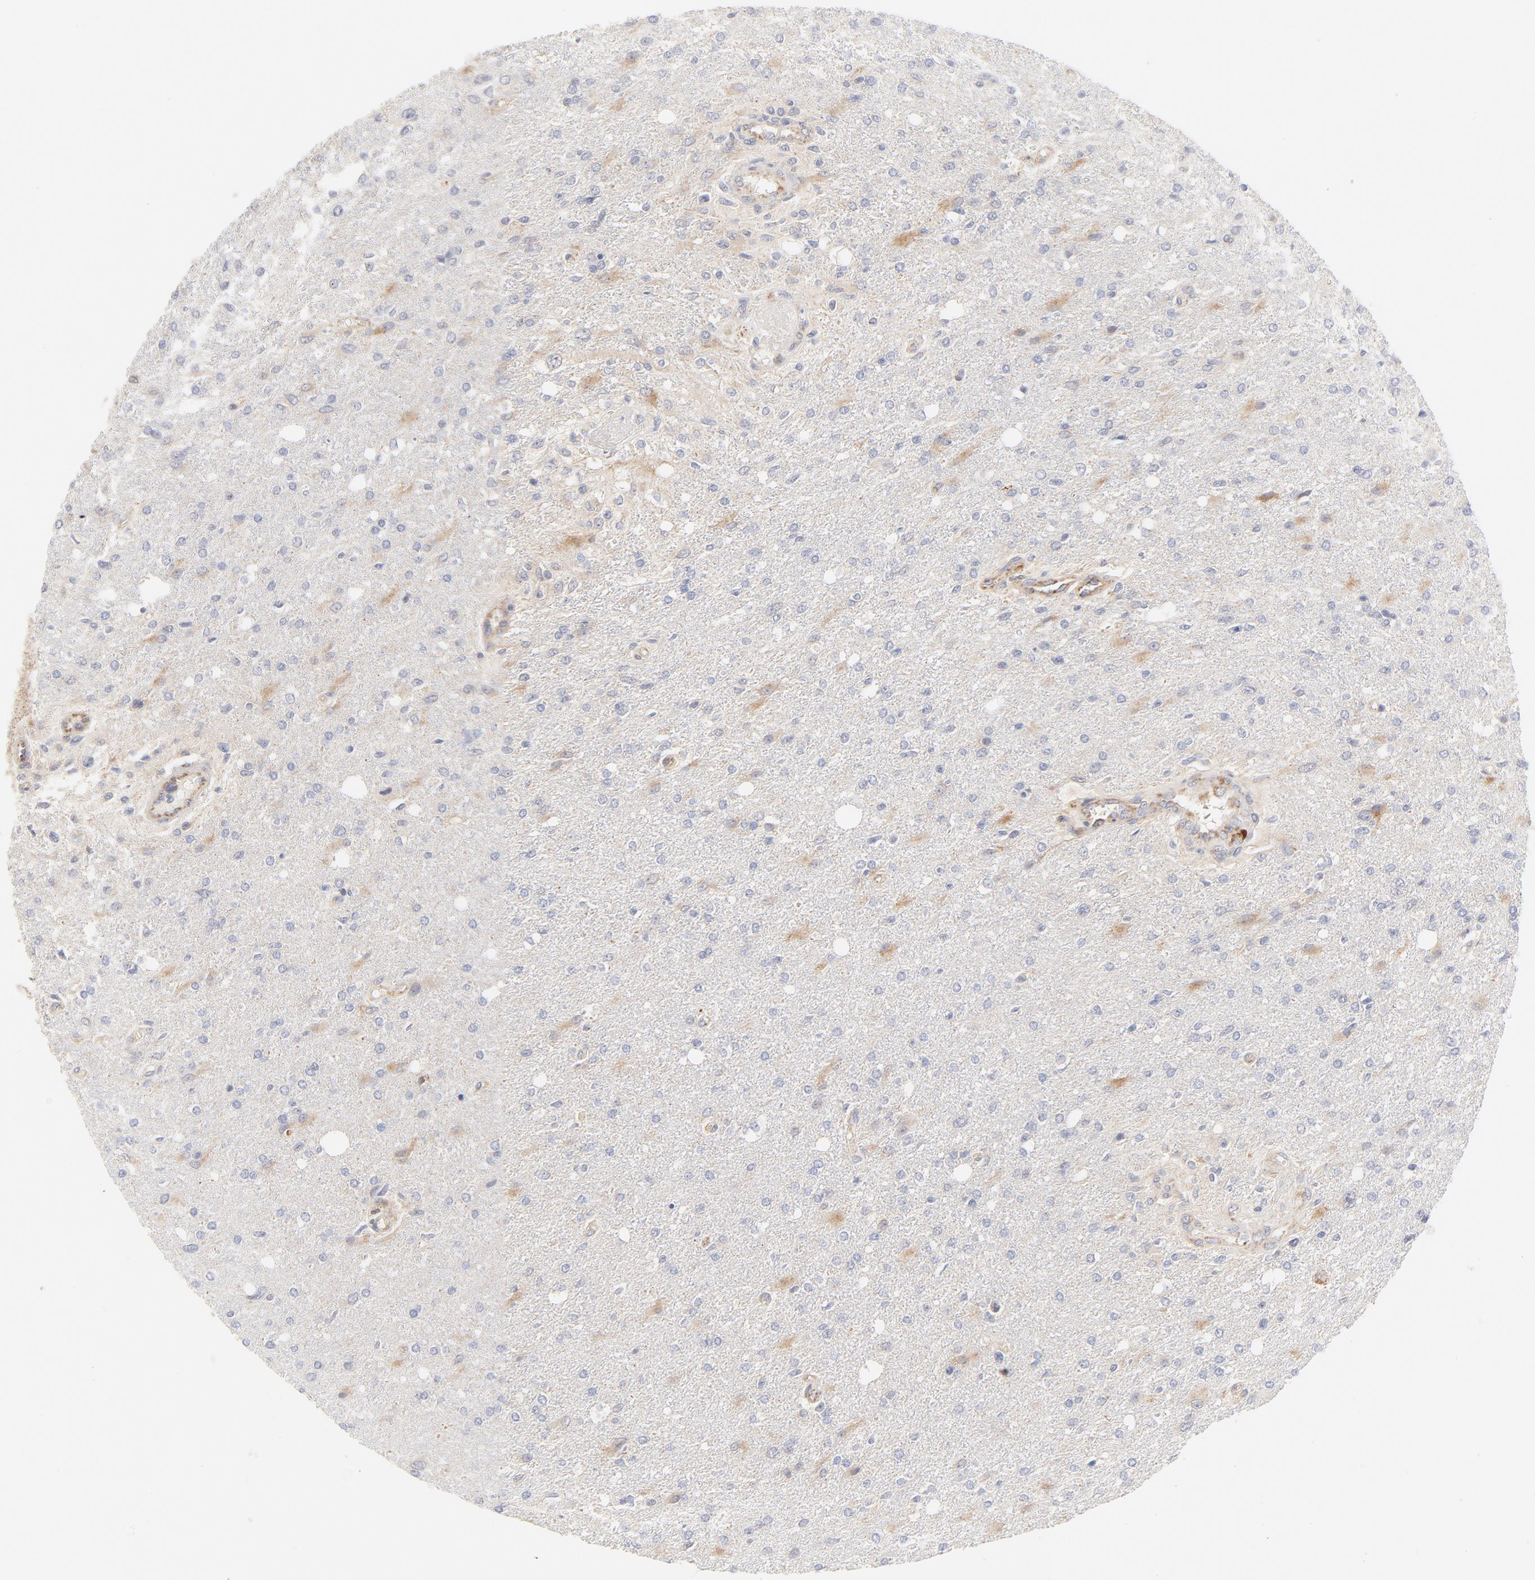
{"staining": {"intensity": "negative", "quantity": "none", "location": "none"}, "tissue": "glioma", "cell_type": "Tumor cells", "image_type": "cancer", "snomed": [{"axis": "morphology", "description": "Glioma, malignant, High grade"}, {"axis": "topography", "description": "Cerebral cortex"}], "caption": "Glioma was stained to show a protein in brown. There is no significant staining in tumor cells.", "gene": "MTERF2", "patient": {"sex": "male", "age": 76}}